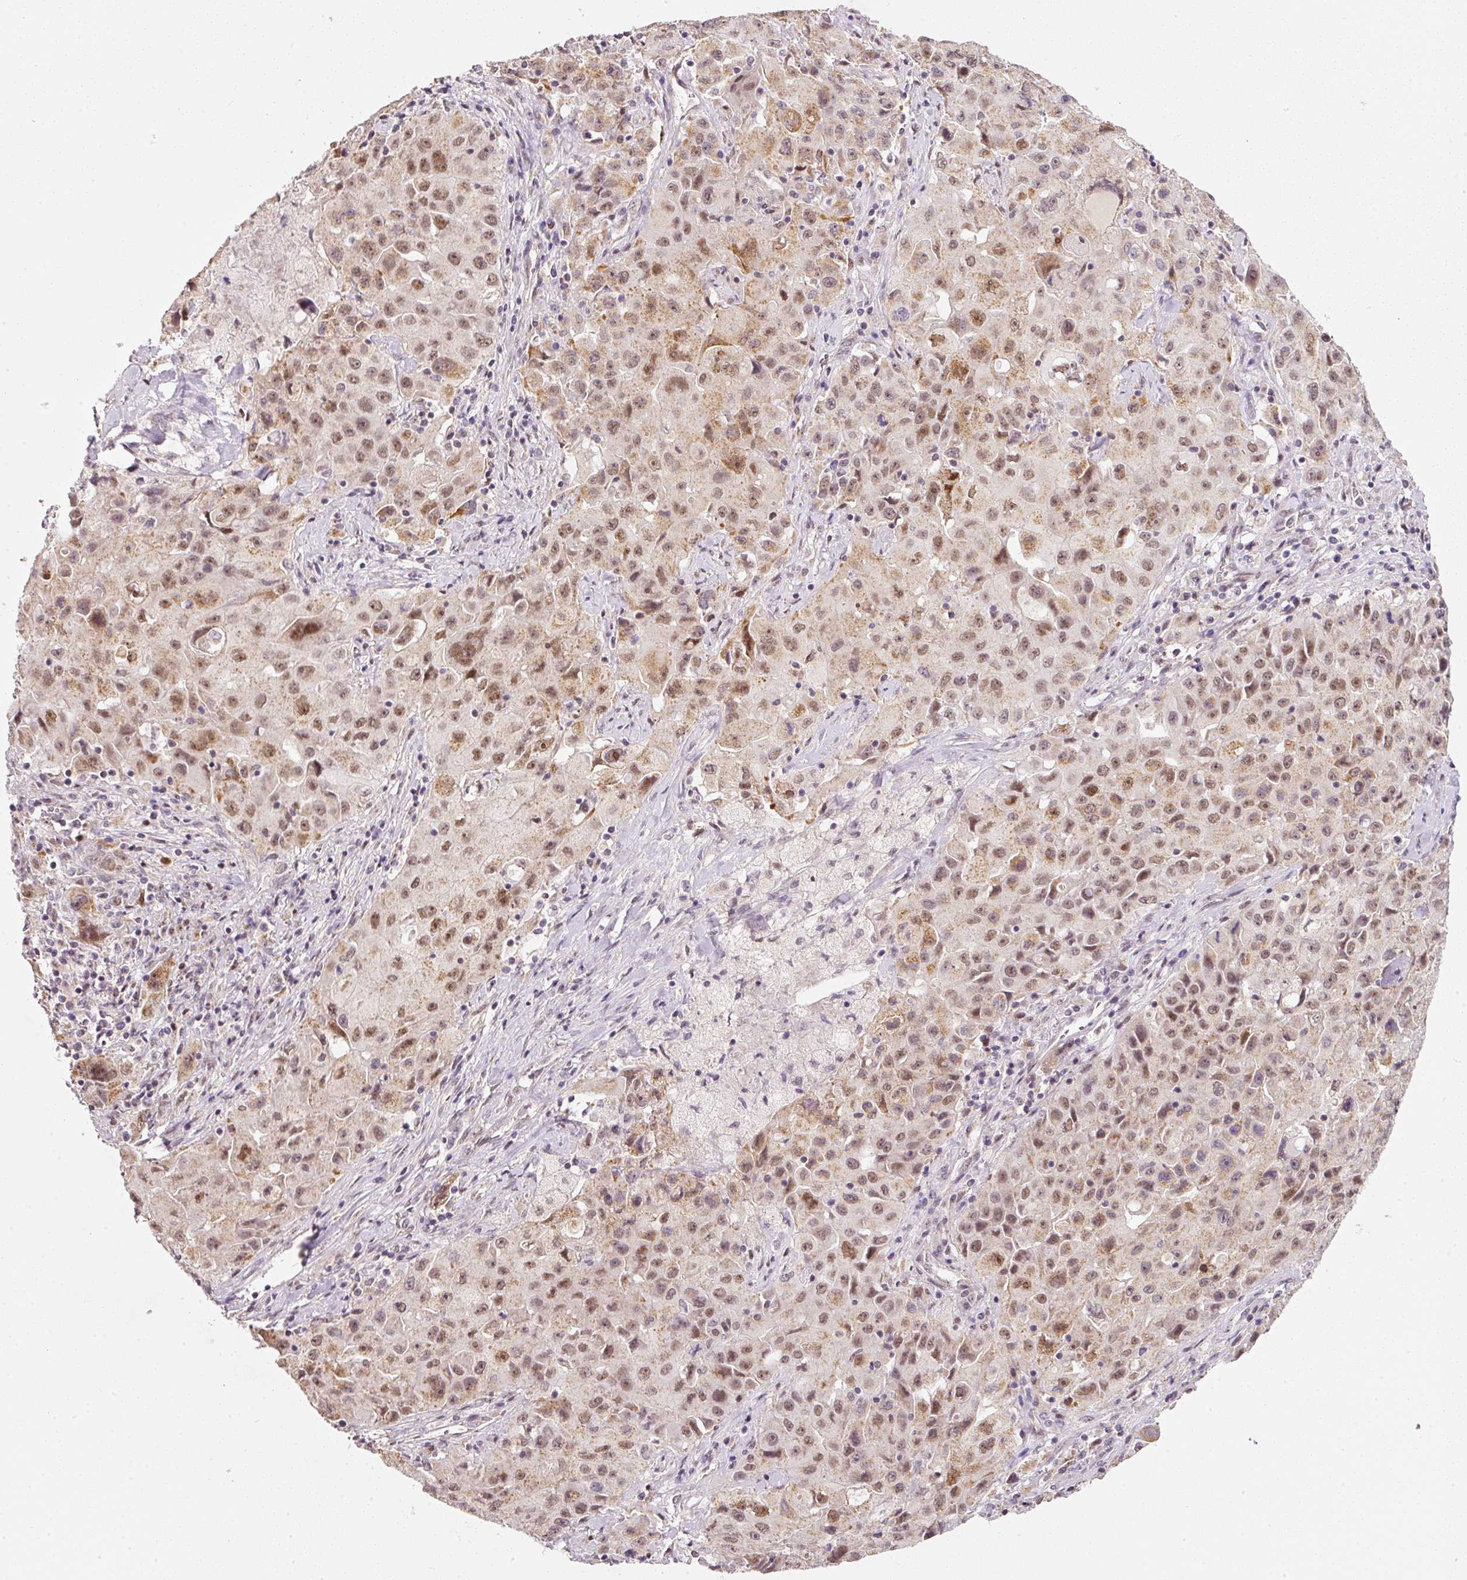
{"staining": {"intensity": "moderate", "quantity": ">75%", "location": "nuclear"}, "tissue": "lung cancer", "cell_type": "Tumor cells", "image_type": "cancer", "snomed": [{"axis": "morphology", "description": "Squamous cell carcinoma, NOS"}, {"axis": "topography", "description": "Lung"}], "caption": "Immunohistochemical staining of lung squamous cell carcinoma shows medium levels of moderate nuclear positivity in approximately >75% of tumor cells.", "gene": "FSTL3", "patient": {"sex": "male", "age": 63}}